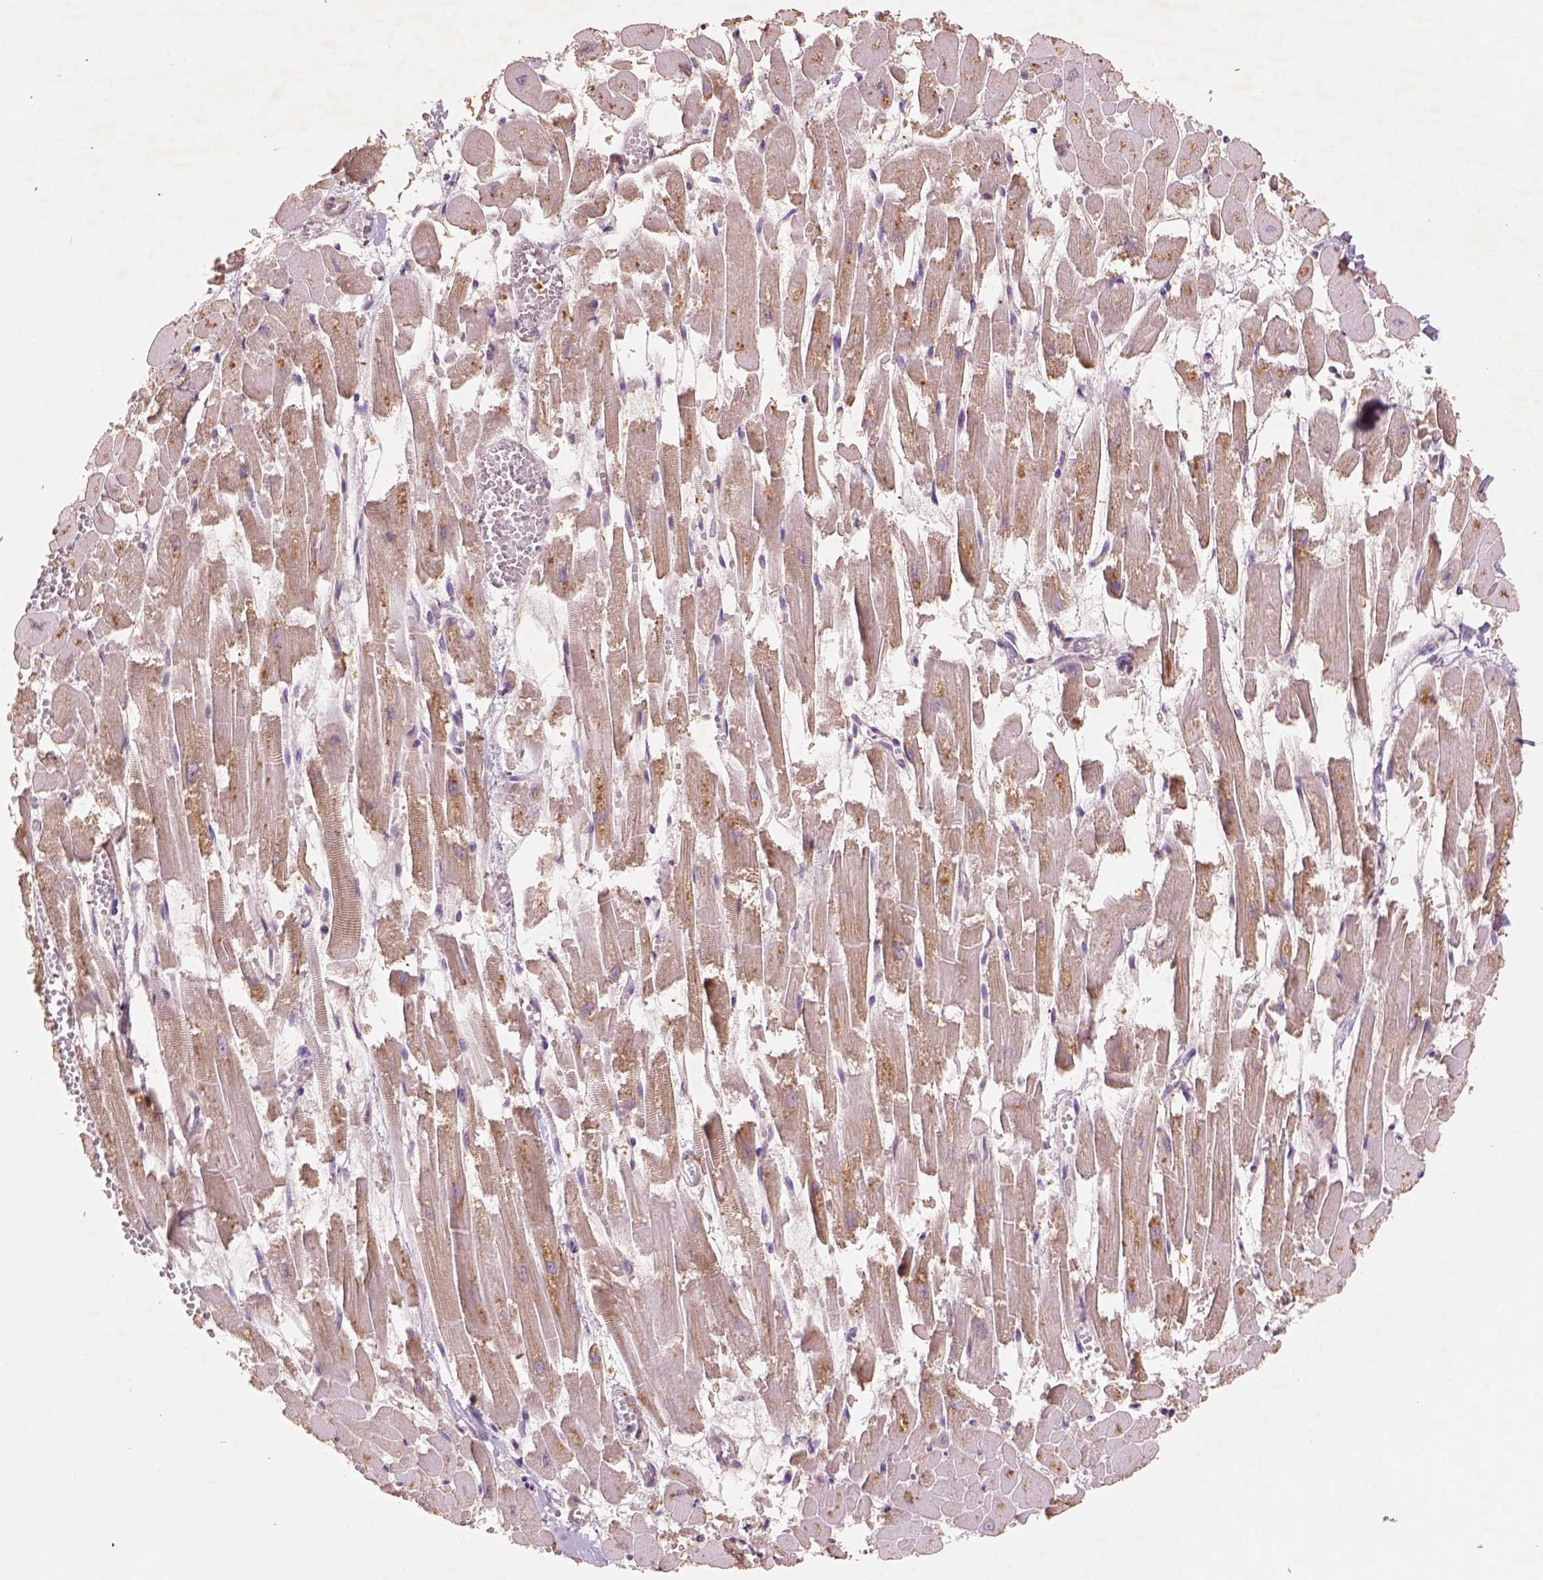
{"staining": {"intensity": "negative", "quantity": "none", "location": "none"}, "tissue": "heart muscle", "cell_type": "Cardiomyocytes", "image_type": "normal", "snomed": [{"axis": "morphology", "description": "Normal tissue, NOS"}, {"axis": "topography", "description": "Heart"}], "caption": "Cardiomyocytes are negative for protein expression in benign human heart muscle. Brightfield microscopy of immunohistochemistry stained with DAB (3,3'-diaminobenzidine) (brown) and hematoxylin (blue), captured at high magnification.", "gene": "AP2B1", "patient": {"sex": "female", "age": 52}}